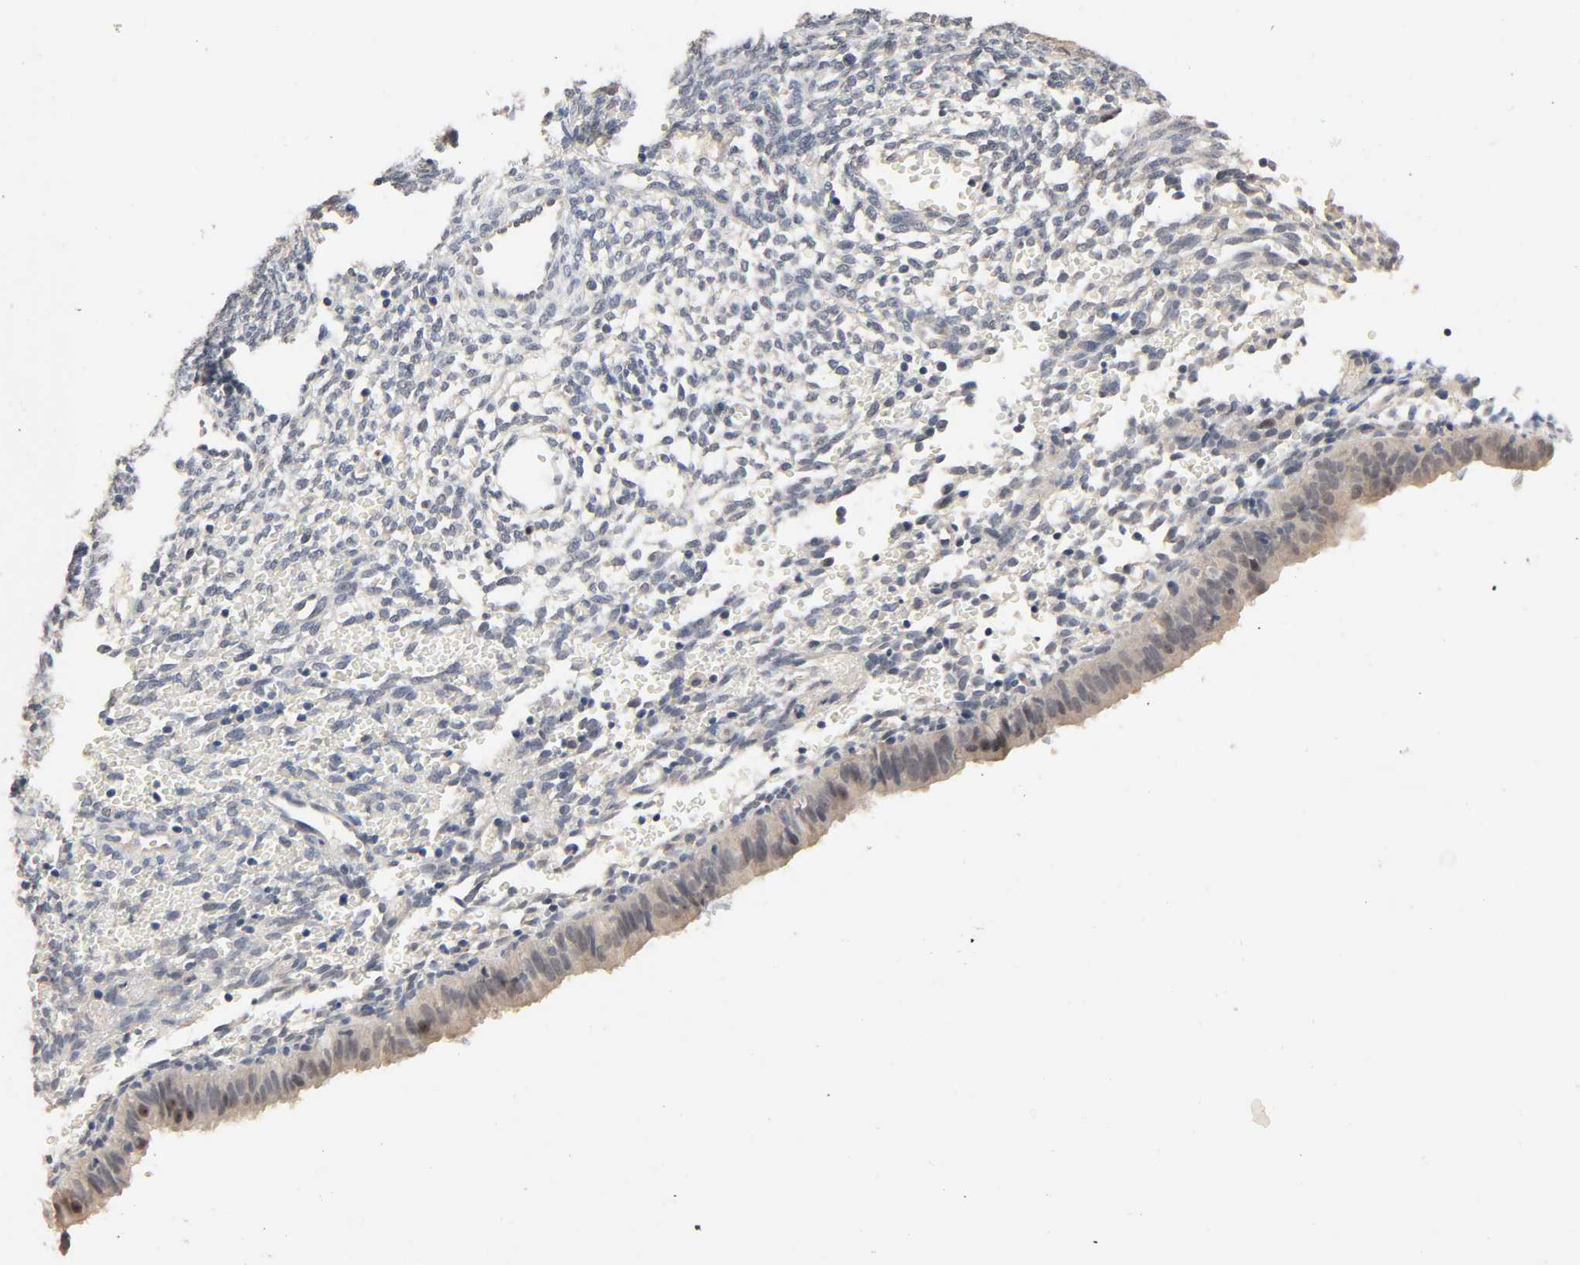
{"staining": {"intensity": "negative", "quantity": "none", "location": "none"}, "tissue": "endometrium", "cell_type": "Cells in endometrial stroma", "image_type": "normal", "snomed": [{"axis": "morphology", "description": "Normal tissue, NOS"}, {"axis": "topography", "description": "Endometrium"}], "caption": "Micrograph shows no protein positivity in cells in endometrial stroma of benign endometrium. The staining was performed using DAB to visualize the protein expression in brown, while the nuclei were stained in blue with hematoxylin (Magnification: 20x).", "gene": "MAGEA8", "patient": {"sex": "female", "age": 61}}